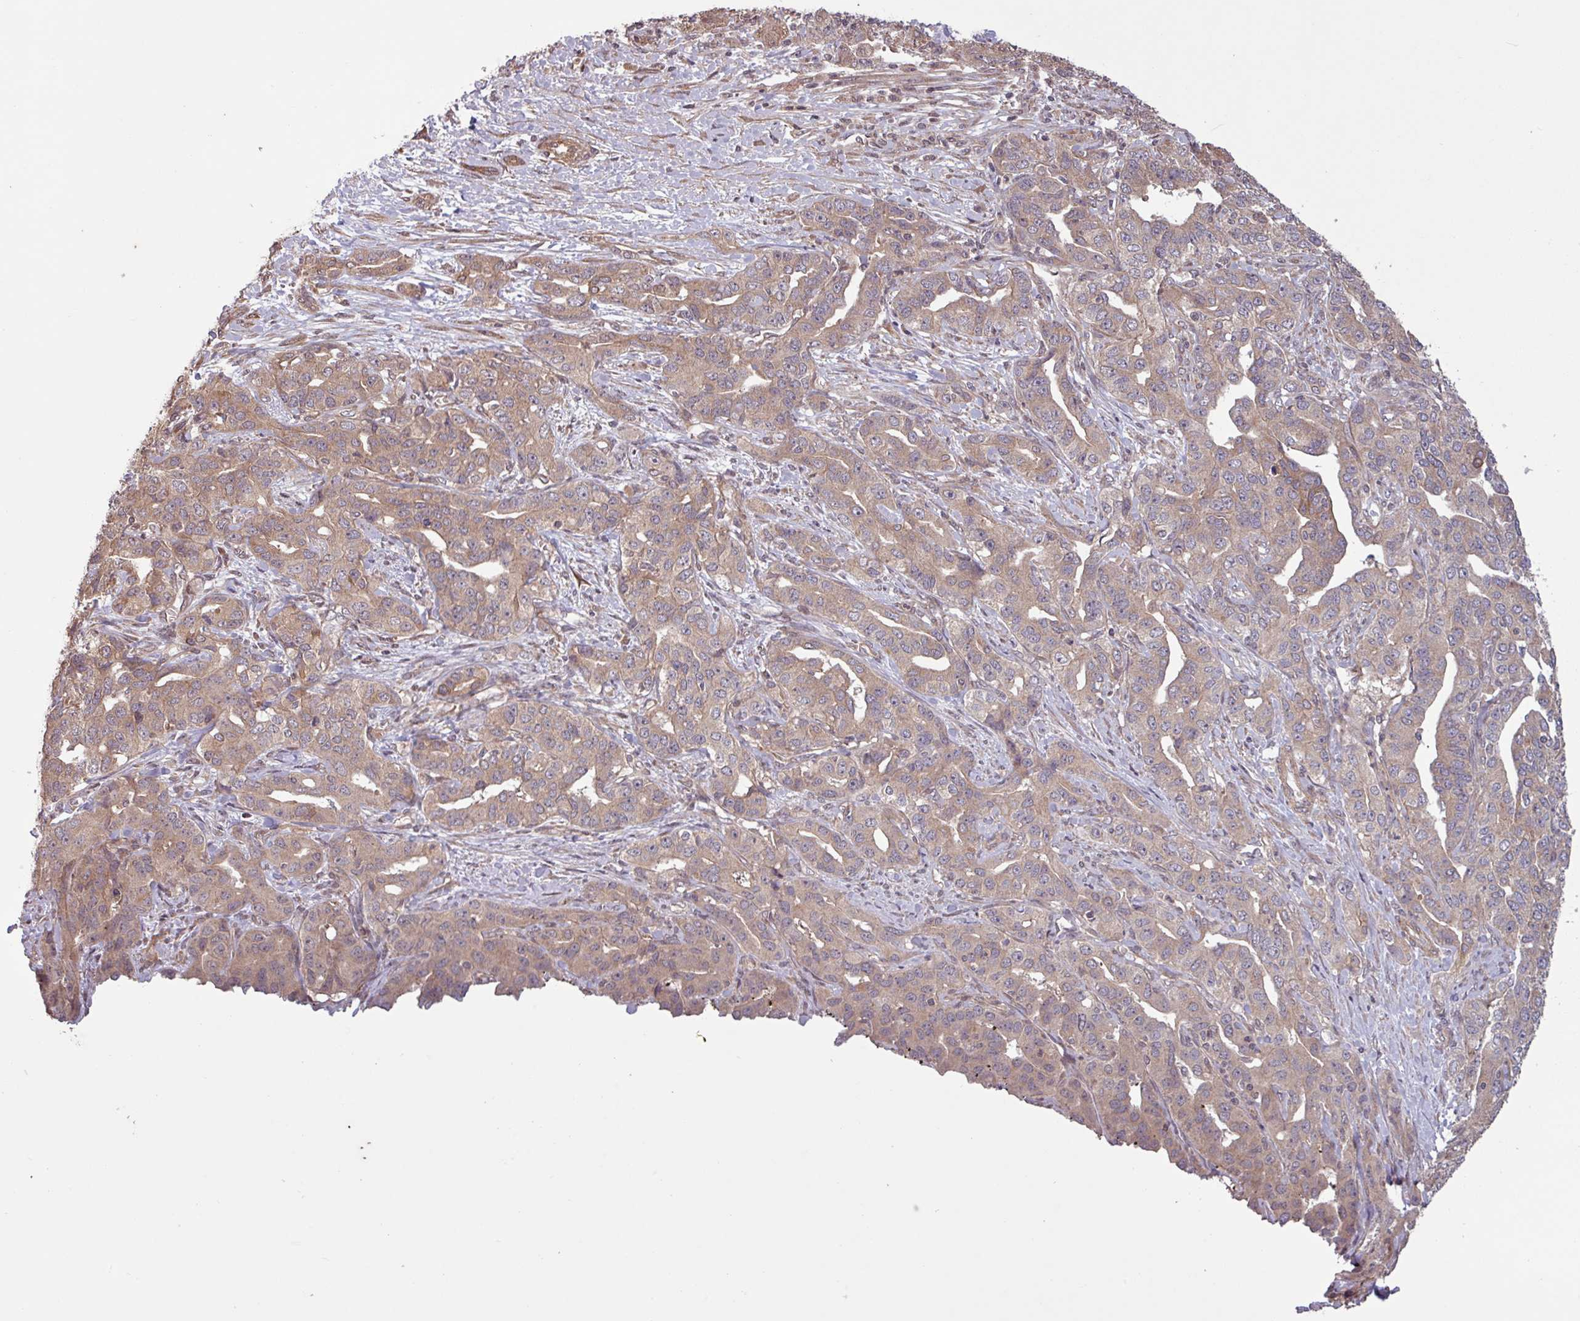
{"staining": {"intensity": "moderate", "quantity": ">75%", "location": "cytoplasmic/membranous"}, "tissue": "liver cancer", "cell_type": "Tumor cells", "image_type": "cancer", "snomed": [{"axis": "morphology", "description": "Cholangiocarcinoma"}, {"axis": "topography", "description": "Liver"}], "caption": "DAB (3,3'-diaminobenzidine) immunohistochemical staining of human liver cancer reveals moderate cytoplasmic/membranous protein staining in approximately >75% of tumor cells.", "gene": "TRABD2A", "patient": {"sex": "male", "age": 59}}